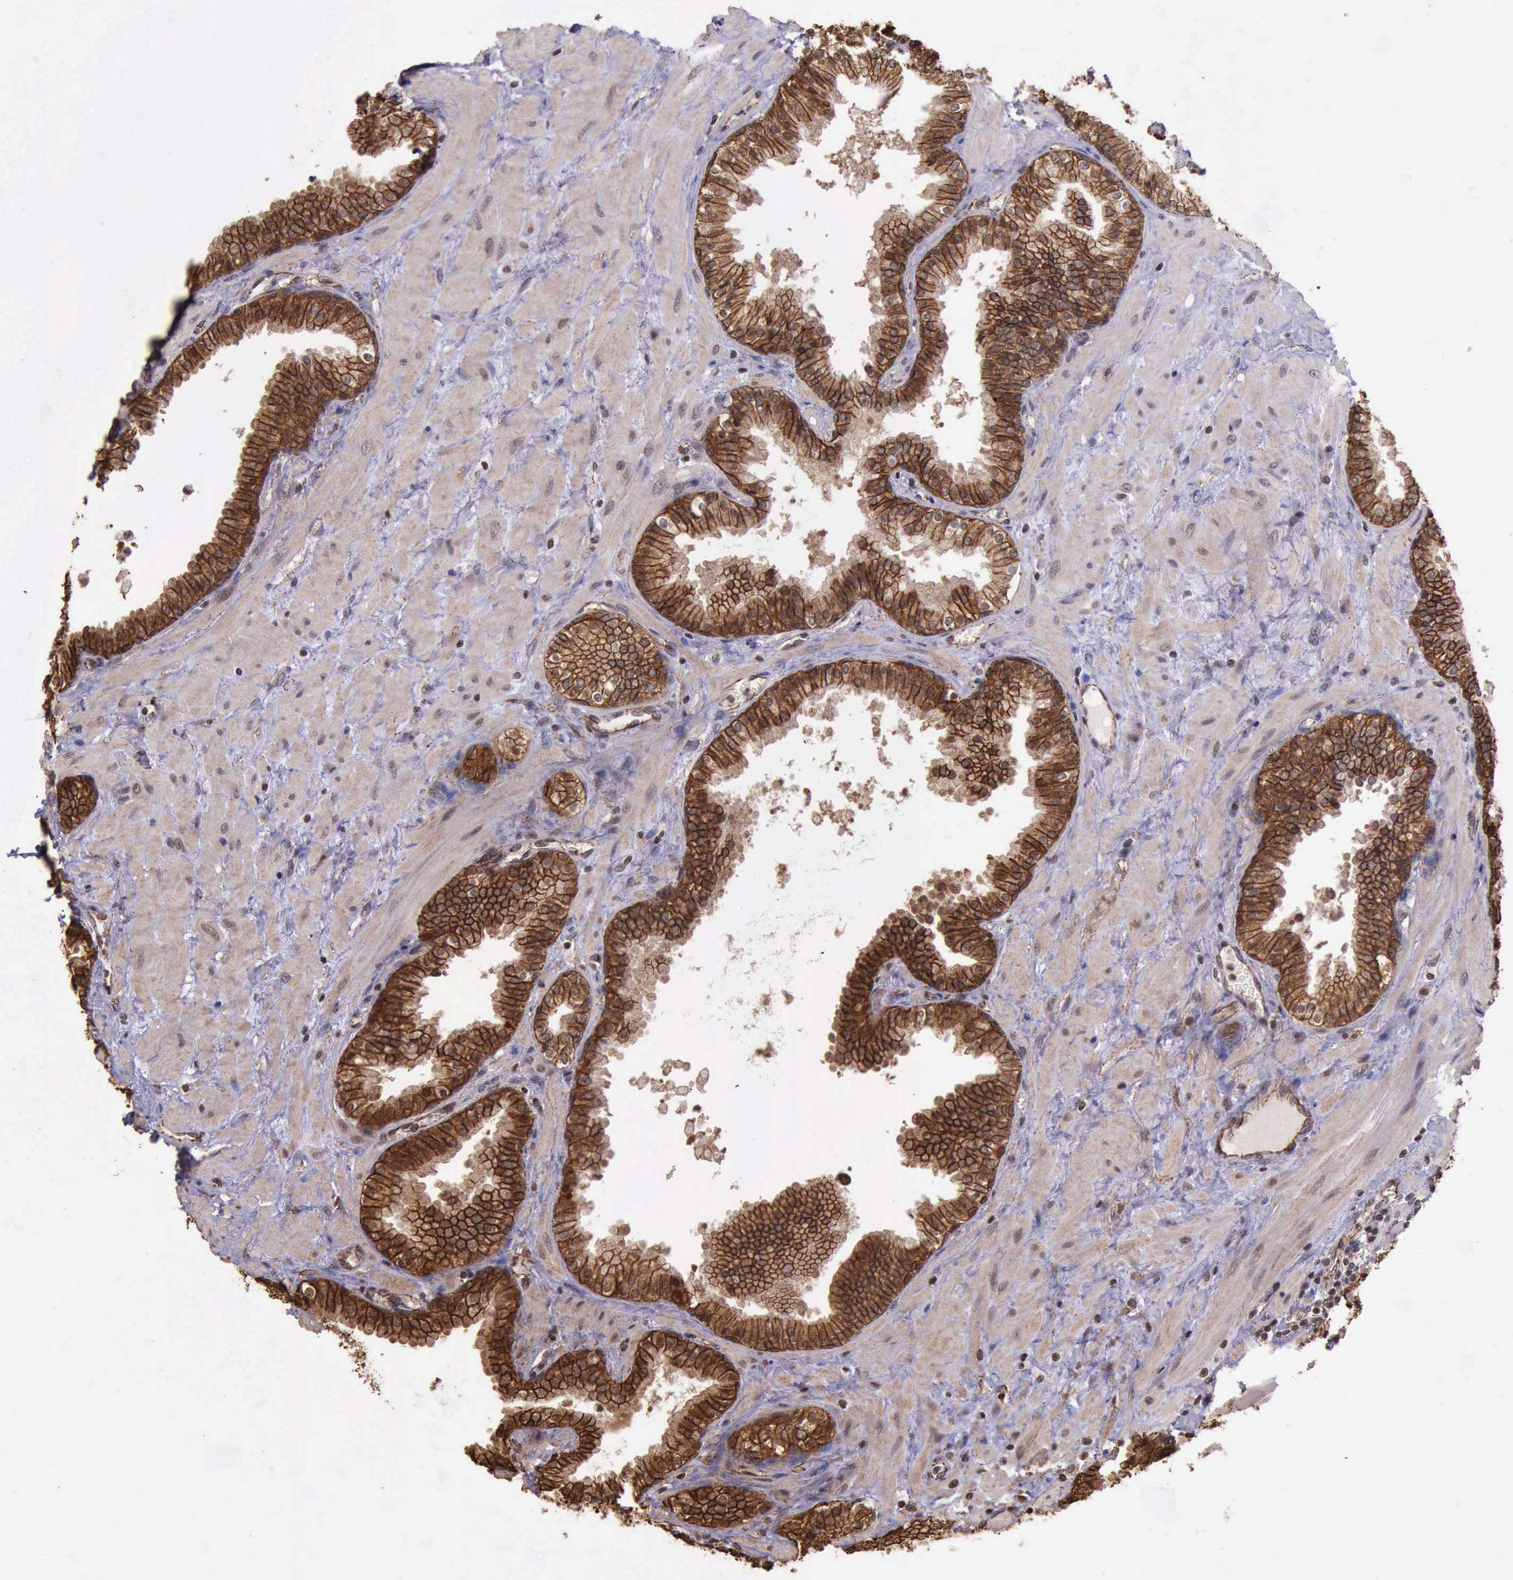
{"staining": {"intensity": "strong", "quantity": ">75%", "location": "cytoplasmic/membranous"}, "tissue": "prostate", "cell_type": "Glandular cells", "image_type": "normal", "snomed": [{"axis": "morphology", "description": "Normal tissue, NOS"}, {"axis": "topography", "description": "Prostate"}], "caption": "Immunohistochemical staining of normal prostate shows high levels of strong cytoplasmic/membranous staining in approximately >75% of glandular cells. The staining is performed using DAB brown chromogen to label protein expression. The nuclei are counter-stained blue using hematoxylin.", "gene": "CTNNB1", "patient": {"sex": "male", "age": 51}}